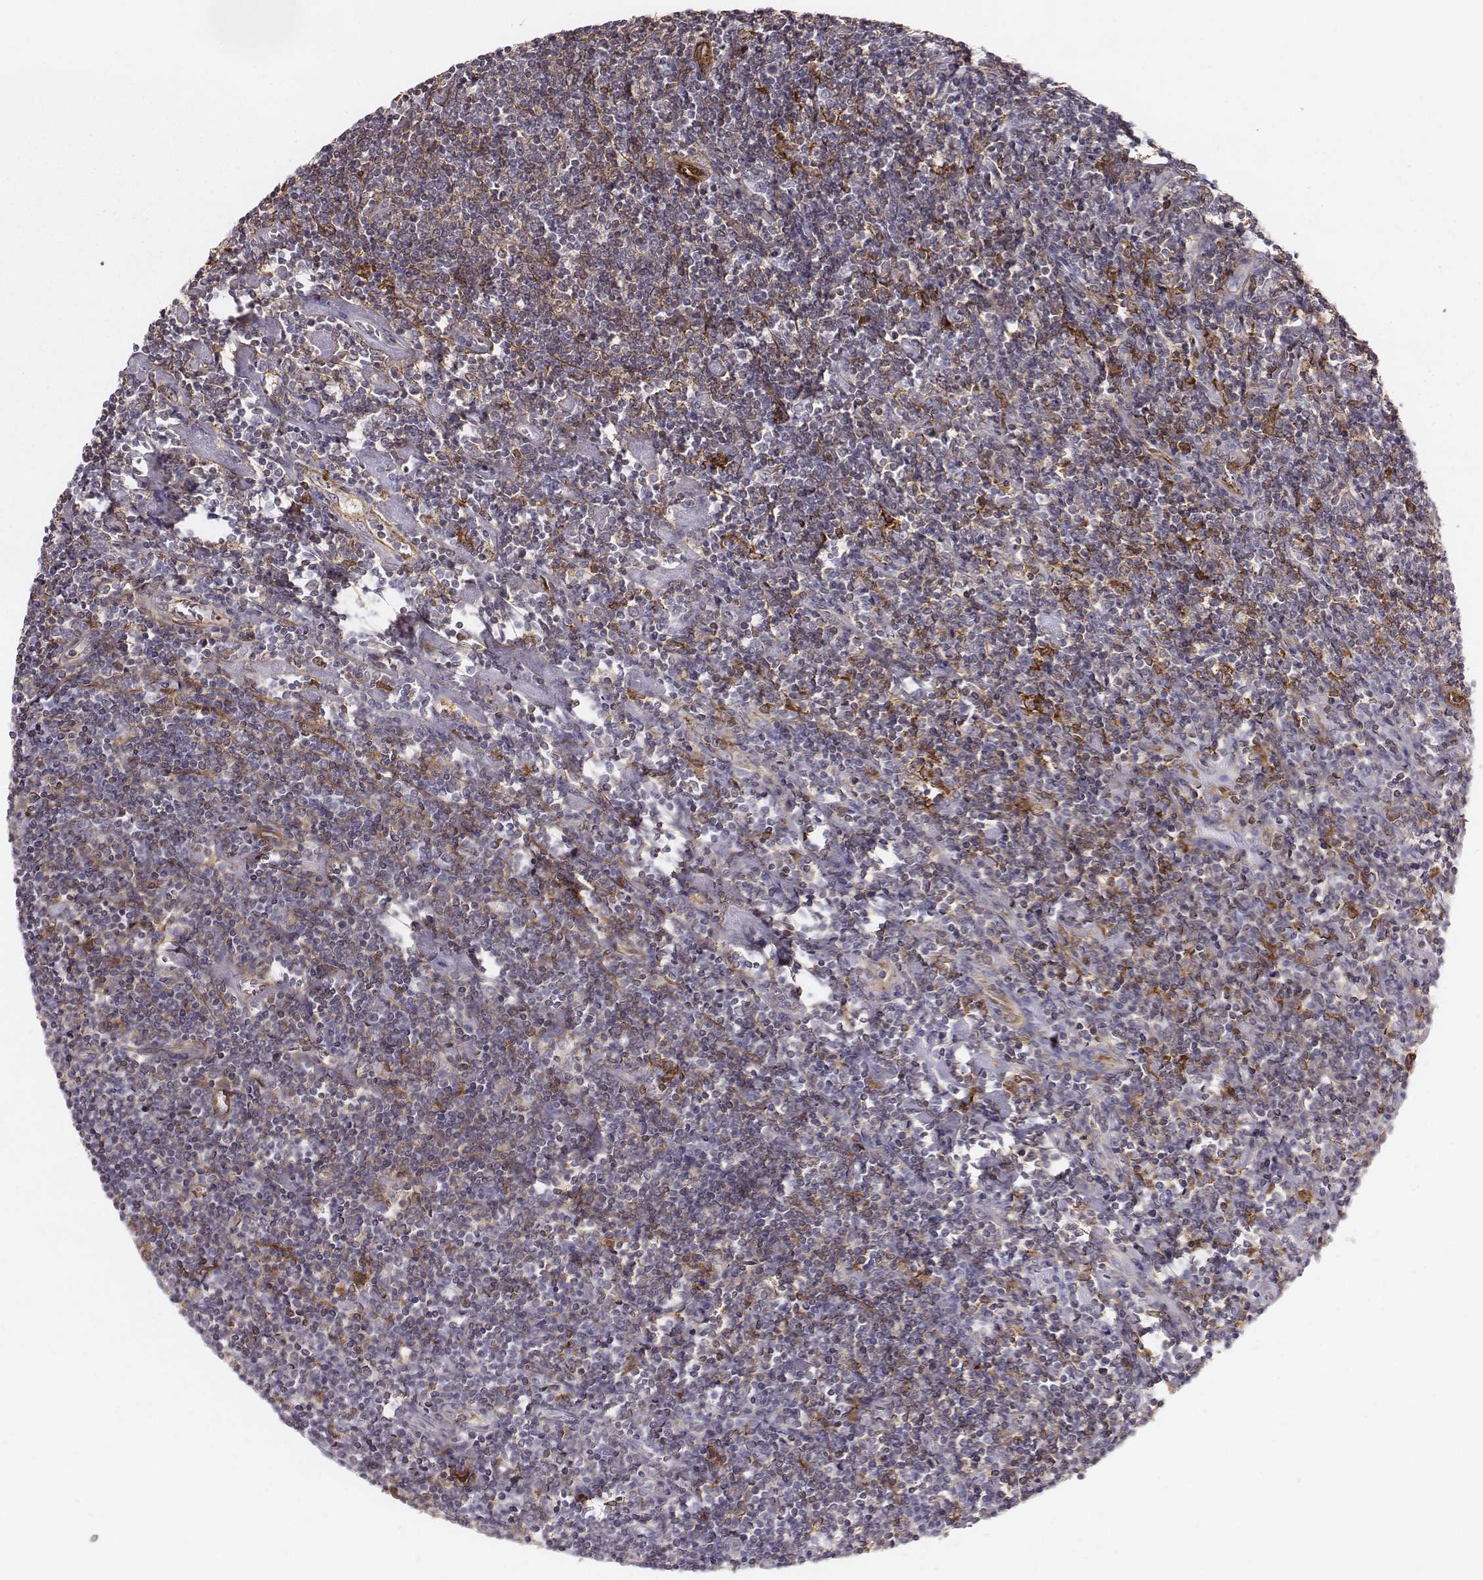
{"staining": {"intensity": "negative", "quantity": "none", "location": "none"}, "tissue": "lymphoma", "cell_type": "Tumor cells", "image_type": "cancer", "snomed": [{"axis": "morphology", "description": "Hodgkin's disease, NOS"}, {"axis": "topography", "description": "Lymph node"}], "caption": "High power microscopy photomicrograph of an immunohistochemistry (IHC) image of Hodgkin's disease, revealing no significant staining in tumor cells.", "gene": "ZYX", "patient": {"sex": "male", "age": 40}}